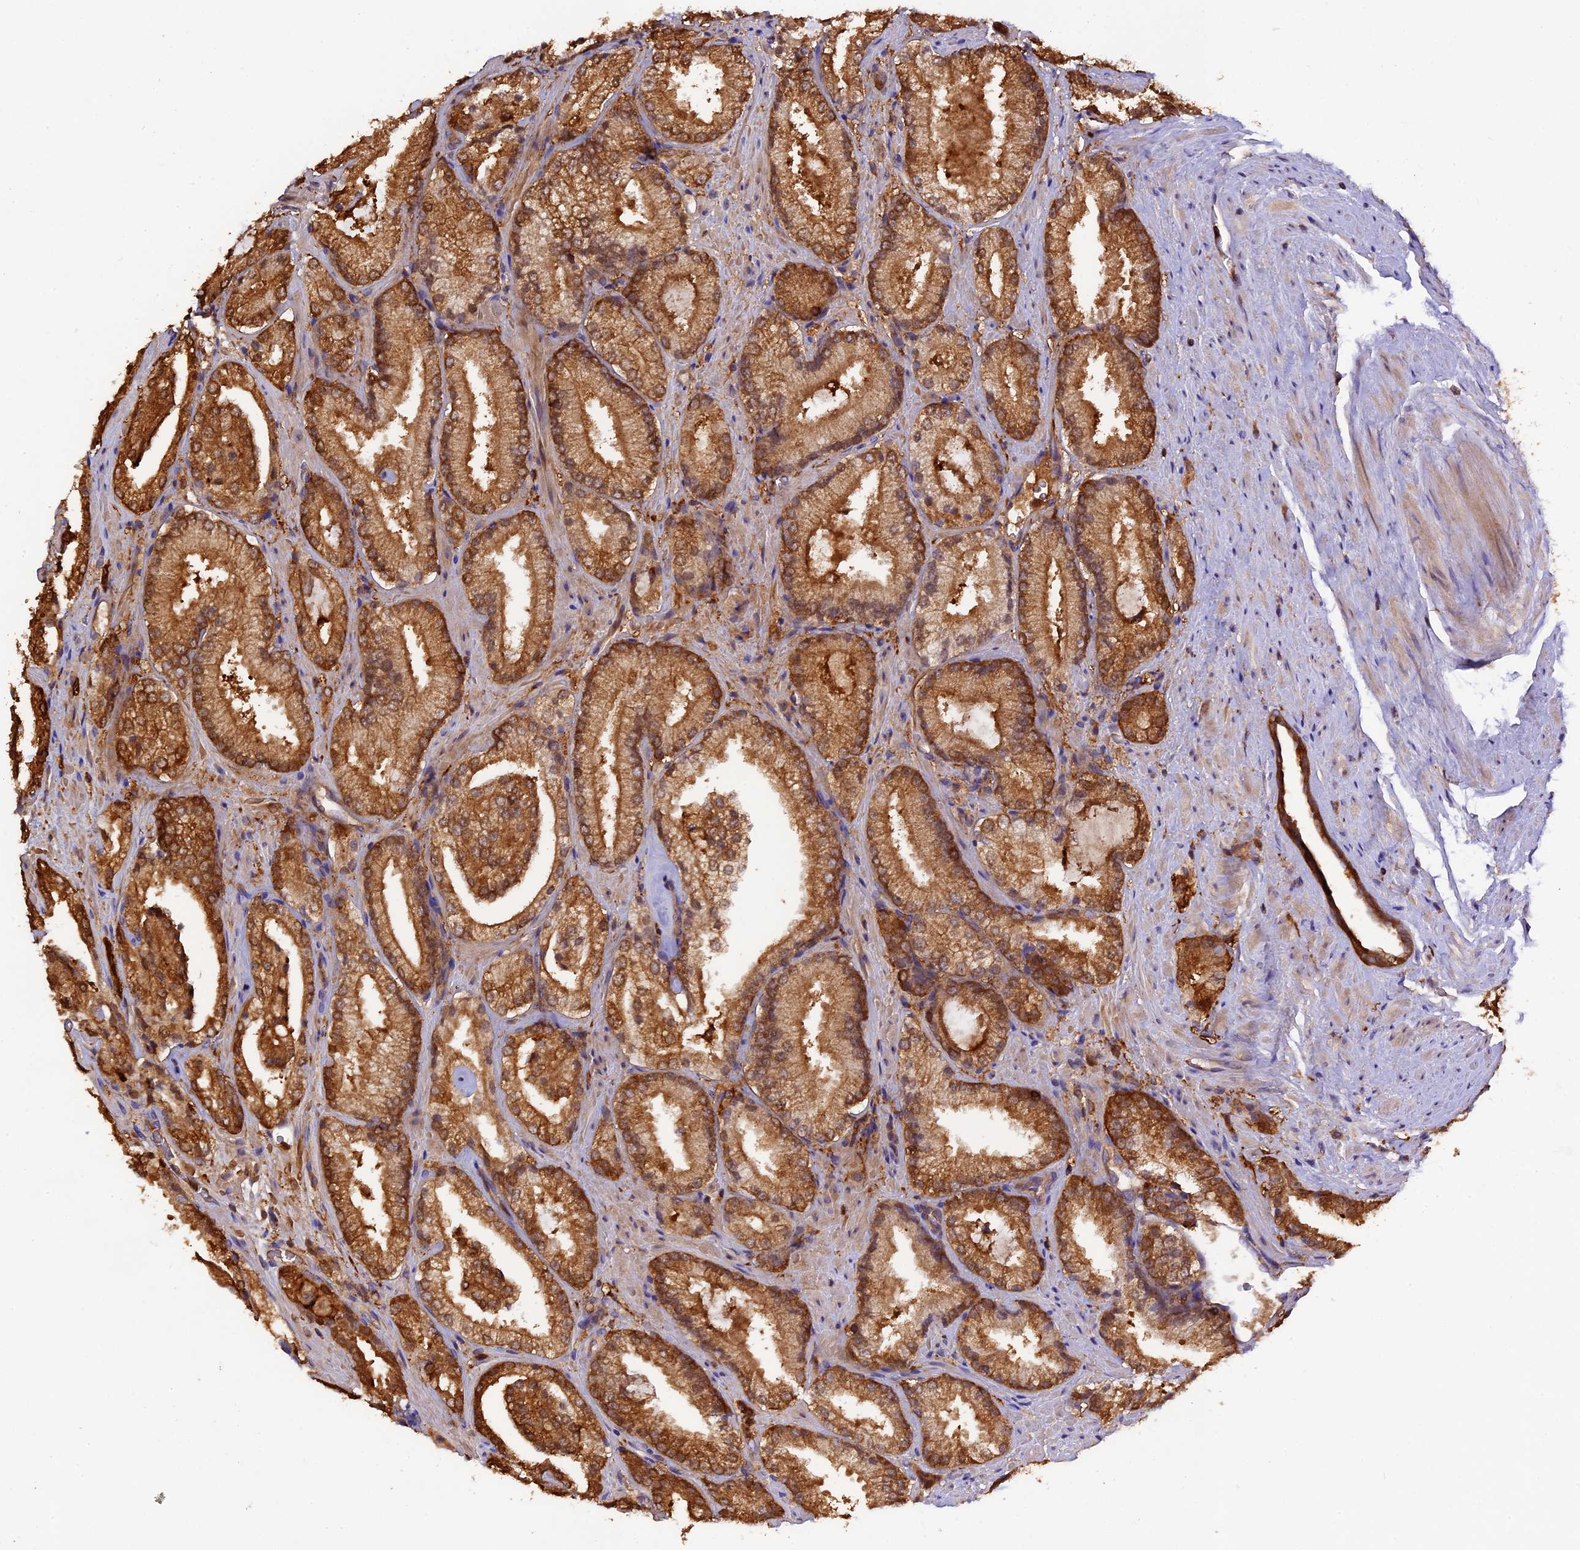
{"staining": {"intensity": "strong", "quantity": ">75%", "location": "cytoplasmic/membranous"}, "tissue": "prostate cancer", "cell_type": "Tumor cells", "image_type": "cancer", "snomed": [{"axis": "morphology", "description": "Adenocarcinoma, High grade"}, {"axis": "topography", "description": "Prostate"}], "caption": "High-power microscopy captured an immunohistochemistry (IHC) histopathology image of prostate cancer, revealing strong cytoplasmic/membranous positivity in approximately >75% of tumor cells.", "gene": "MYO9B", "patient": {"sex": "male", "age": 73}}